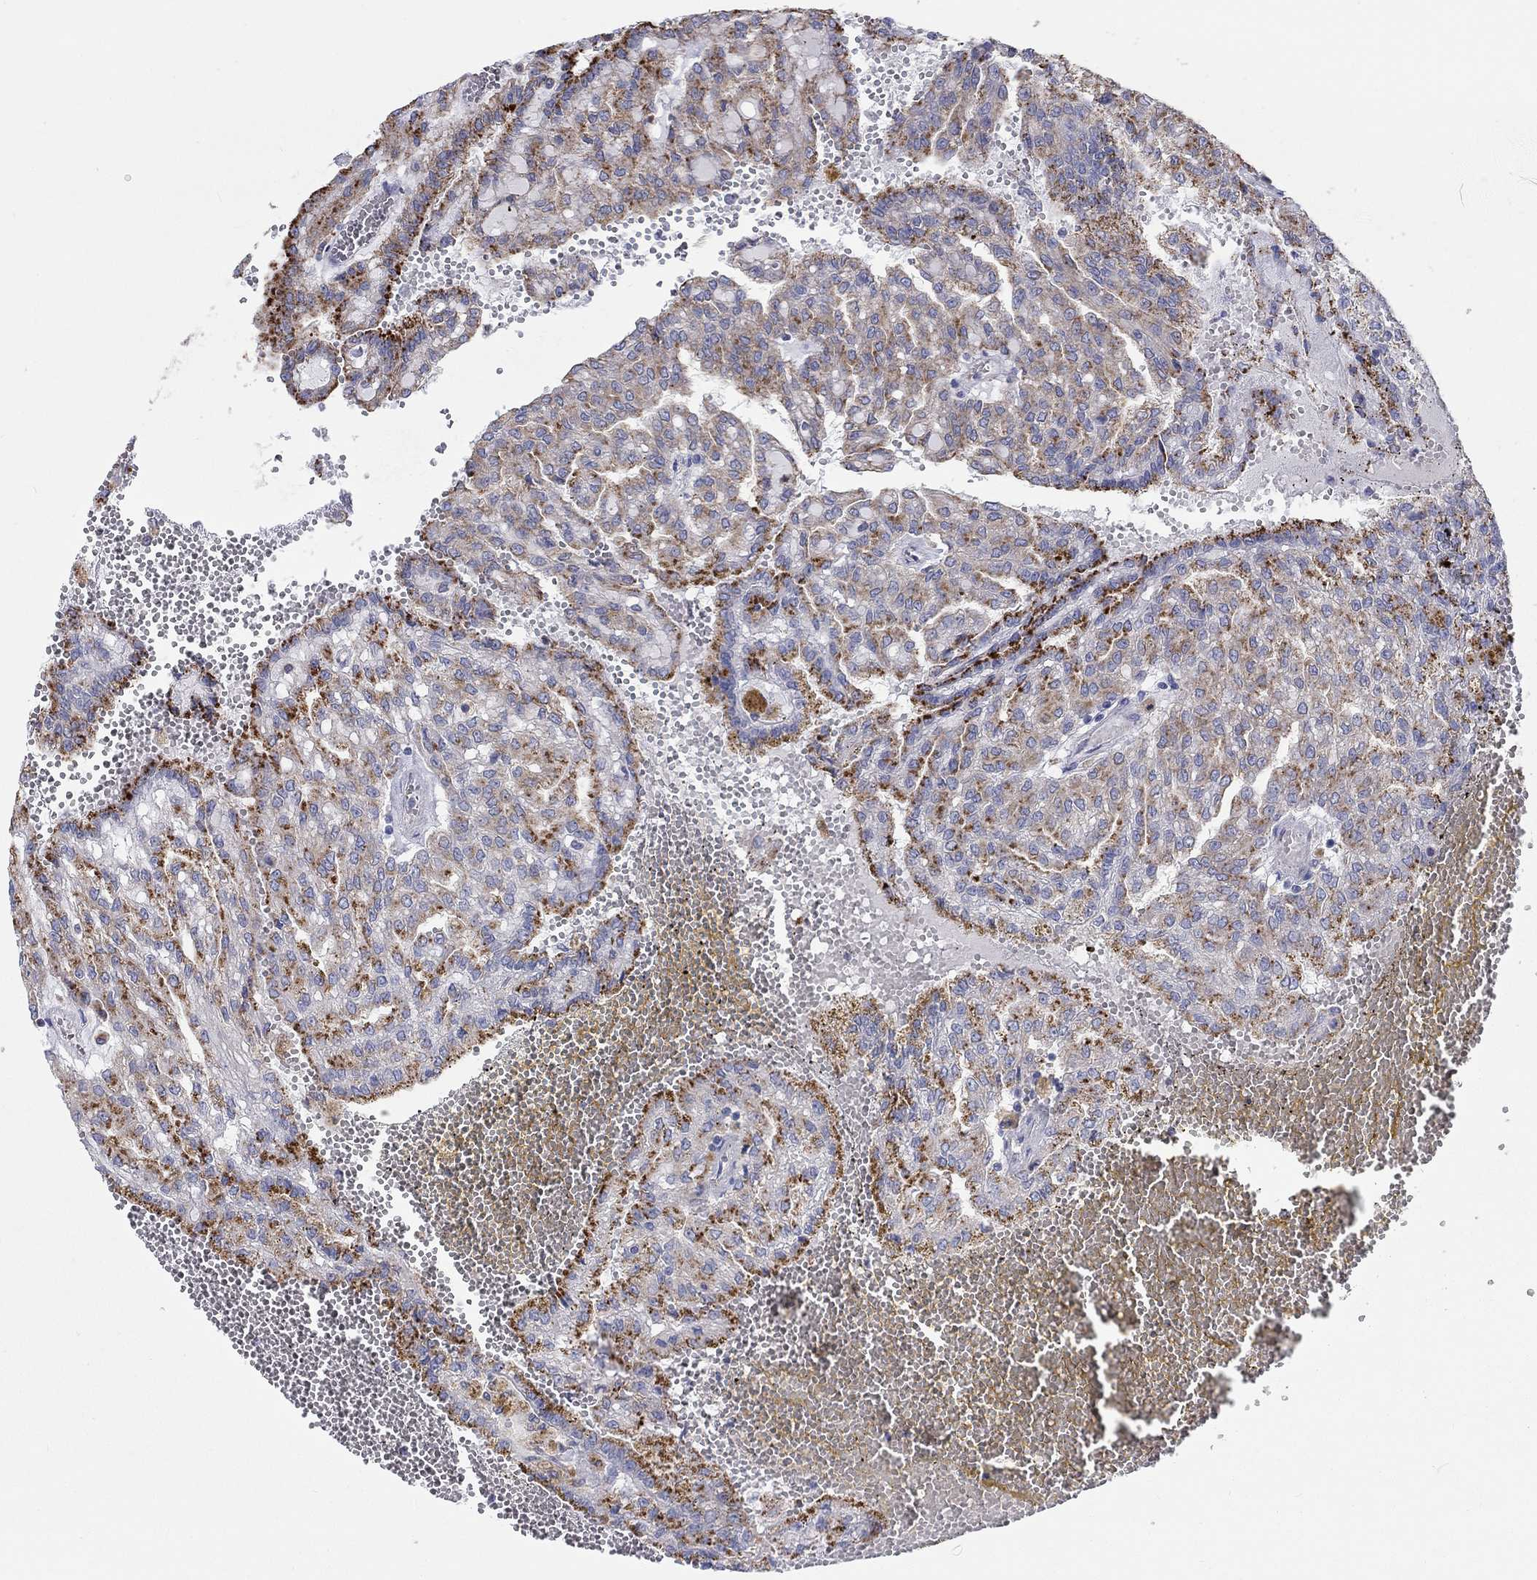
{"staining": {"intensity": "moderate", "quantity": ">75%", "location": "cytoplasmic/membranous"}, "tissue": "renal cancer", "cell_type": "Tumor cells", "image_type": "cancer", "snomed": [{"axis": "morphology", "description": "Adenocarcinoma, NOS"}, {"axis": "topography", "description": "Kidney"}], "caption": "There is medium levels of moderate cytoplasmic/membranous staining in tumor cells of renal adenocarcinoma, as demonstrated by immunohistochemical staining (brown color).", "gene": "BCO2", "patient": {"sex": "male", "age": 63}}